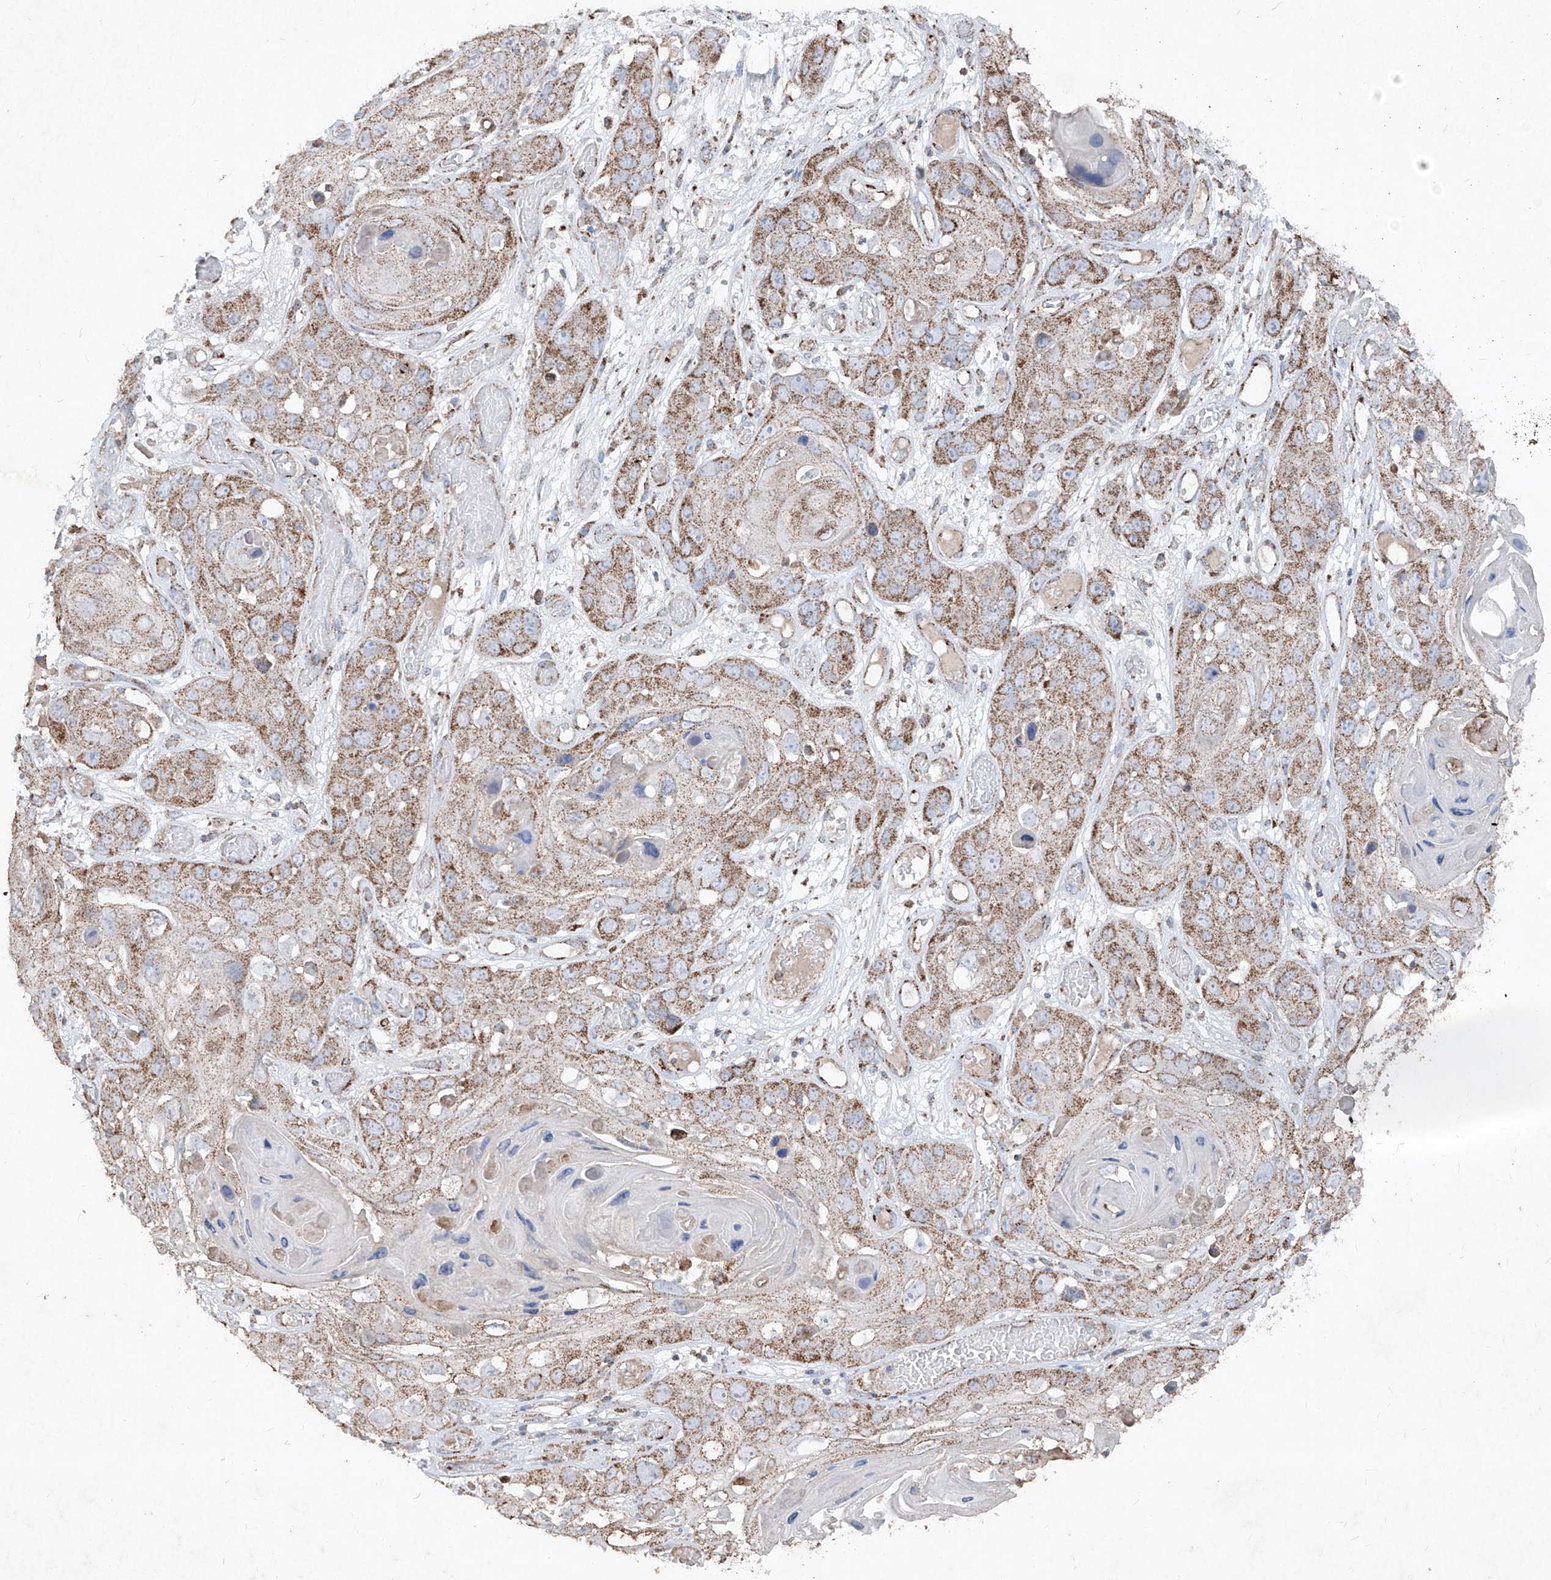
{"staining": {"intensity": "weak", "quantity": "25%-75%", "location": "cytoplasmic/membranous"}, "tissue": "skin cancer", "cell_type": "Tumor cells", "image_type": "cancer", "snomed": [{"axis": "morphology", "description": "Squamous cell carcinoma, NOS"}, {"axis": "topography", "description": "Skin"}], "caption": "Skin squamous cell carcinoma stained for a protein demonstrates weak cytoplasmic/membranous positivity in tumor cells. Nuclei are stained in blue.", "gene": "ABCD3", "patient": {"sex": "male", "age": 55}}